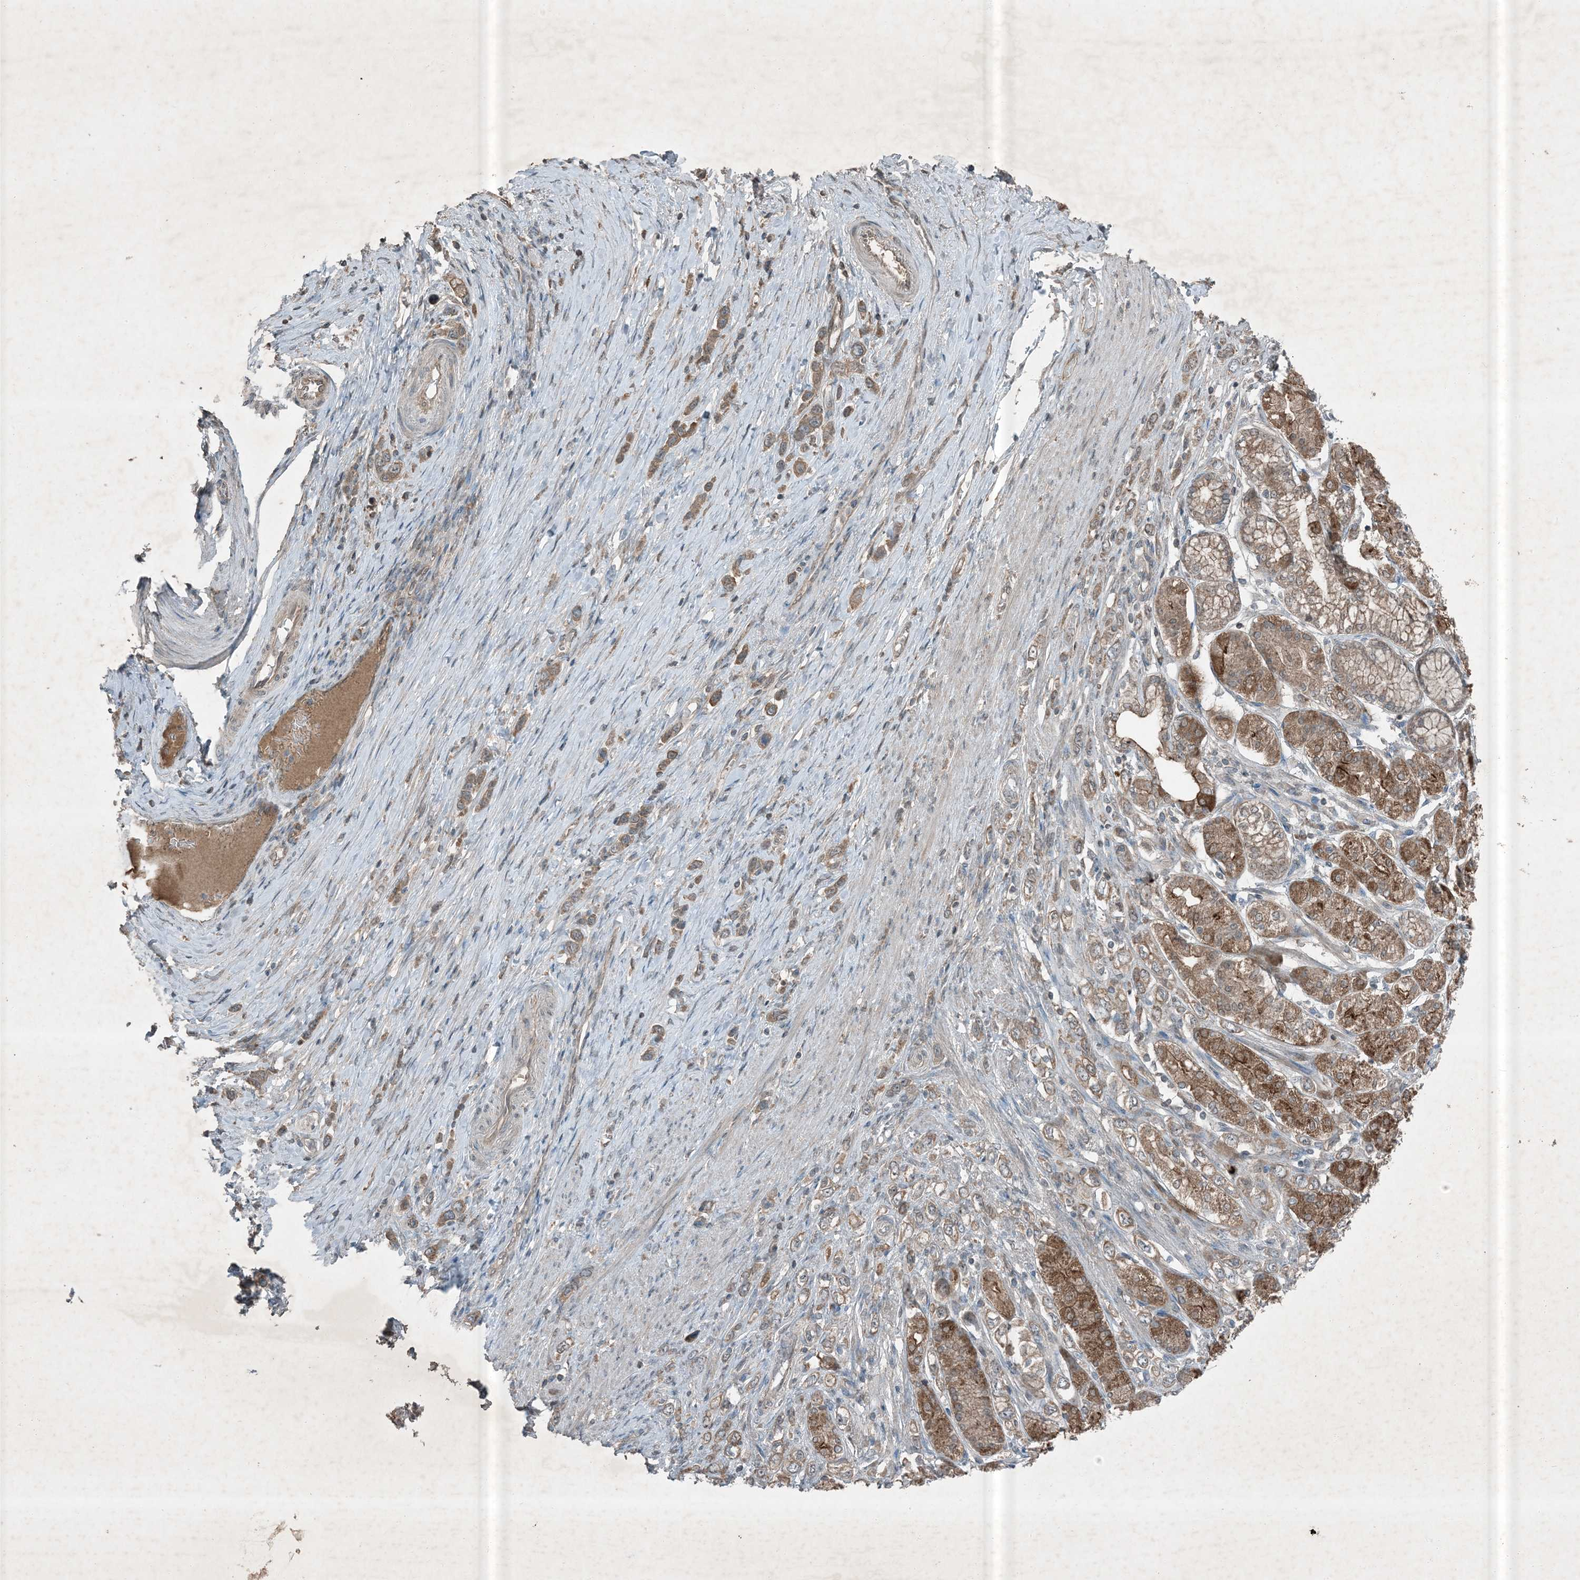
{"staining": {"intensity": "moderate", "quantity": ">75%", "location": "cytoplasmic/membranous"}, "tissue": "stomach cancer", "cell_type": "Tumor cells", "image_type": "cancer", "snomed": [{"axis": "morphology", "description": "Adenocarcinoma, NOS"}, {"axis": "topography", "description": "Stomach"}], "caption": "A brown stain highlights moderate cytoplasmic/membranous staining of a protein in stomach adenocarcinoma tumor cells. Nuclei are stained in blue.", "gene": "MDN1", "patient": {"sex": "female", "age": 65}}